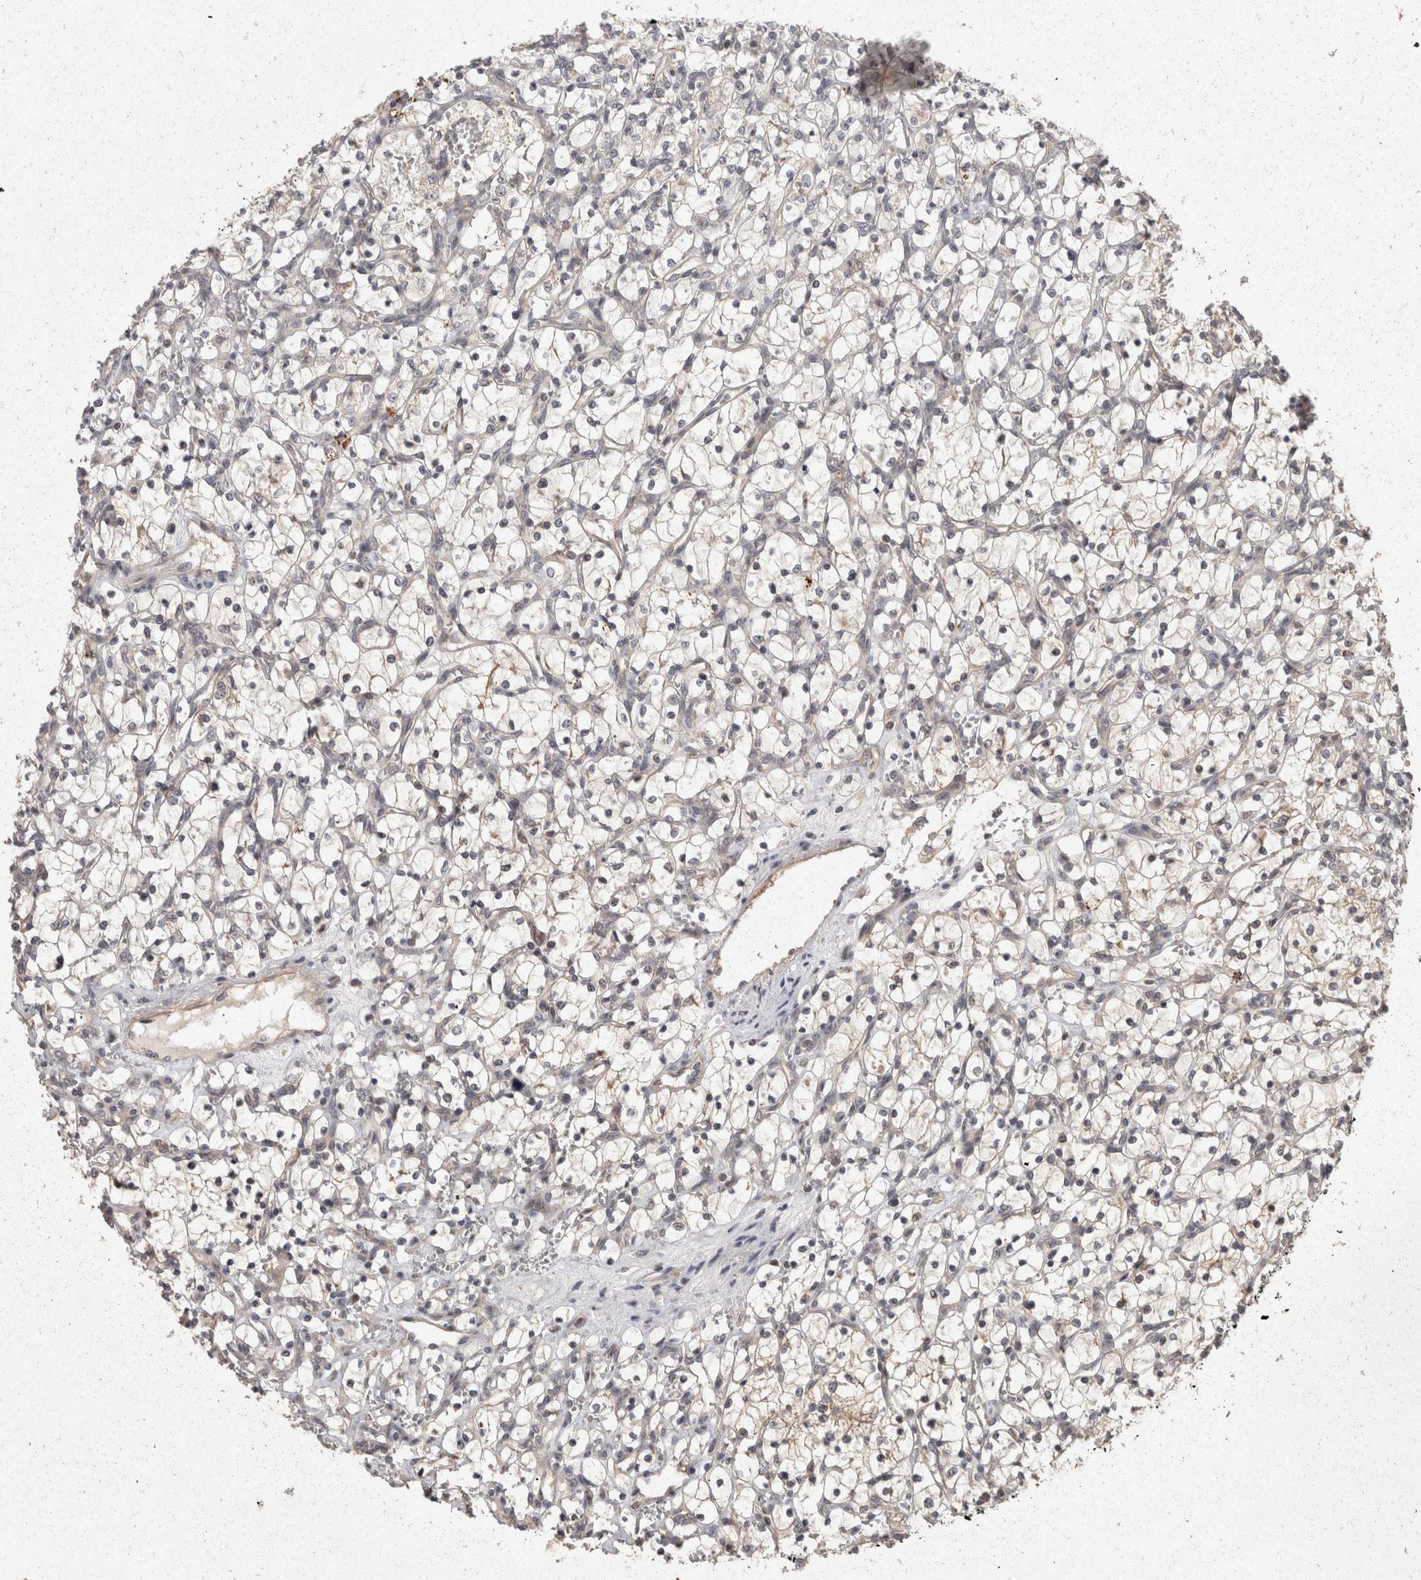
{"staining": {"intensity": "negative", "quantity": "none", "location": "none"}, "tissue": "renal cancer", "cell_type": "Tumor cells", "image_type": "cancer", "snomed": [{"axis": "morphology", "description": "Adenocarcinoma, NOS"}, {"axis": "topography", "description": "Kidney"}], "caption": "A micrograph of human renal cancer is negative for staining in tumor cells.", "gene": "ACAT2", "patient": {"sex": "female", "age": 69}}